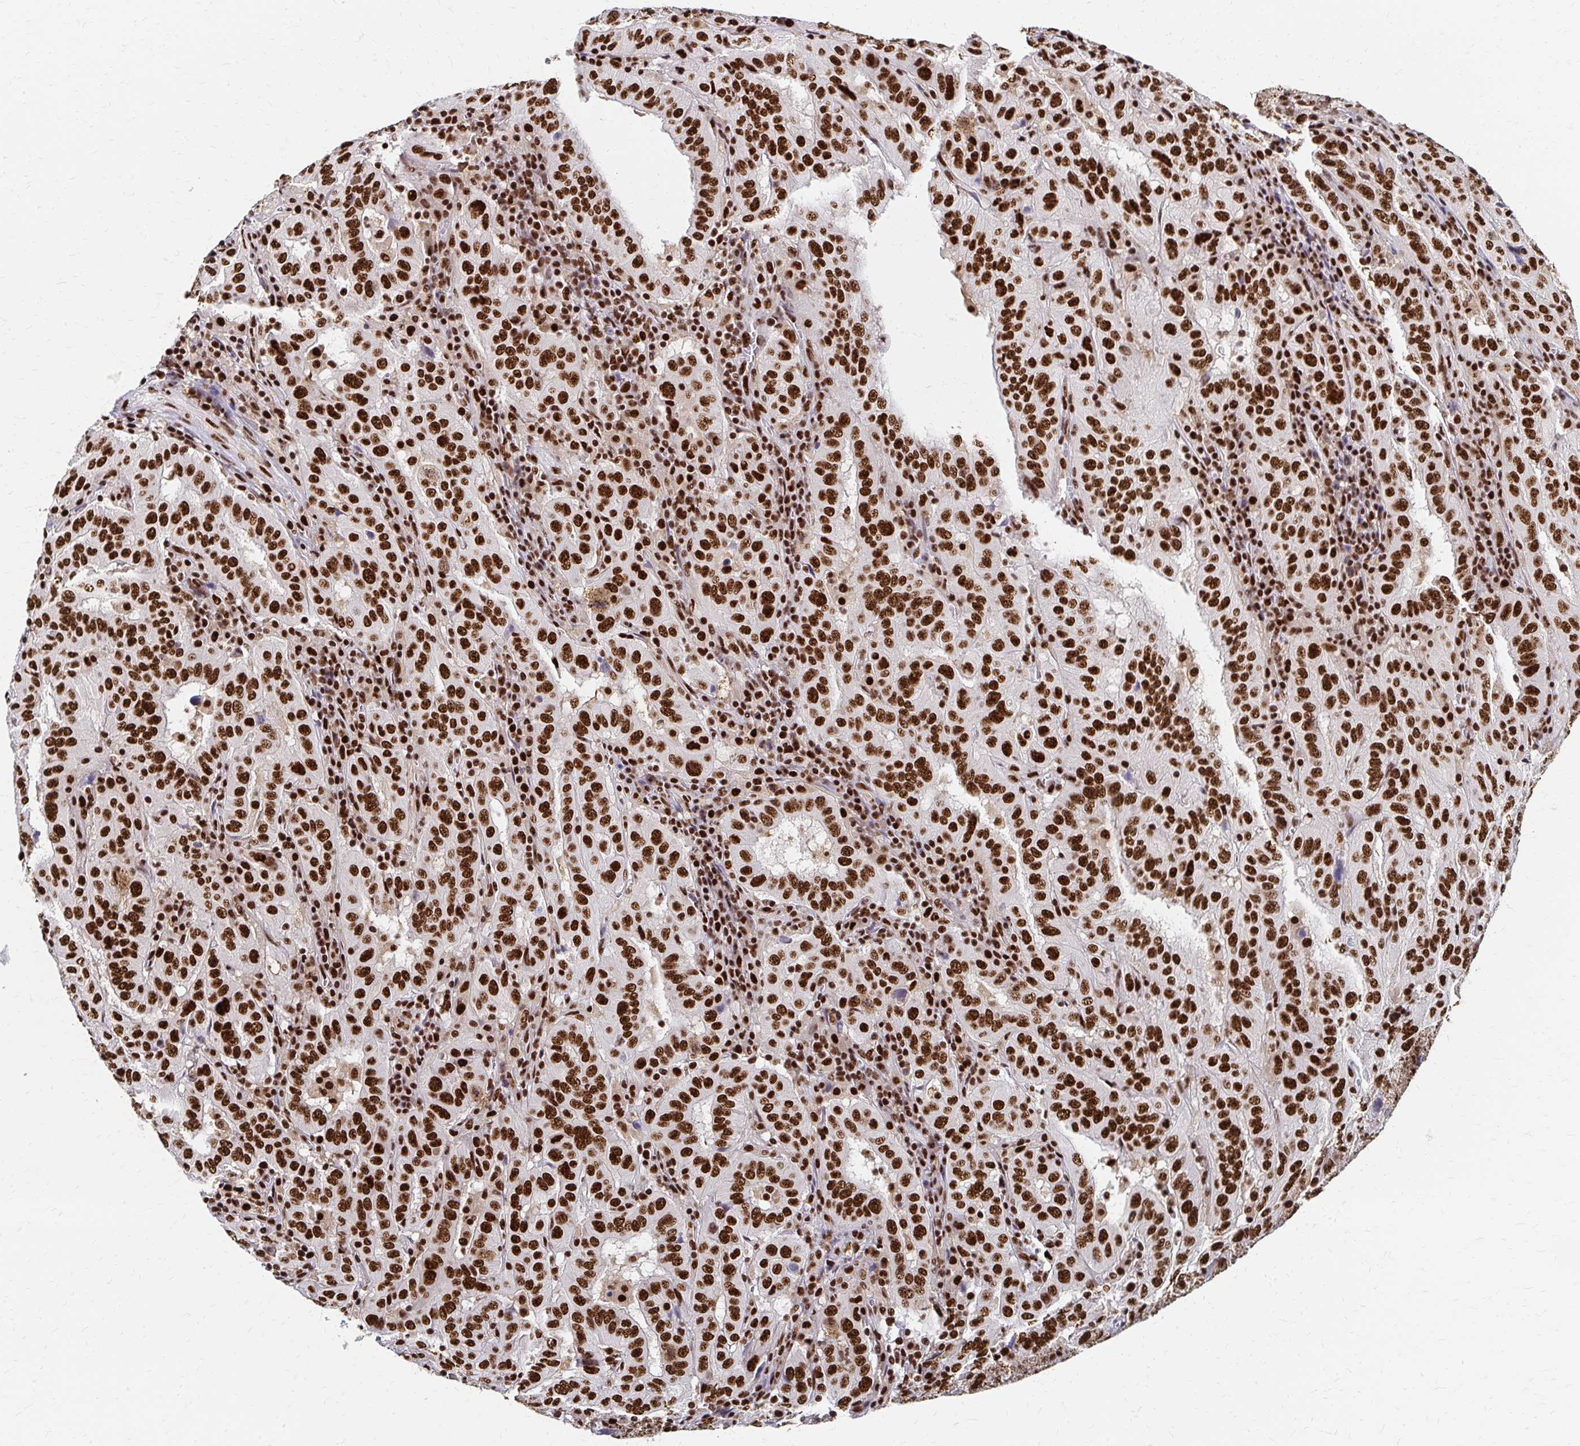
{"staining": {"intensity": "strong", "quantity": ">75%", "location": "nuclear"}, "tissue": "pancreatic cancer", "cell_type": "Tumor cells", "image_type": "cancer", "snomed": [{"axis": "morphology", "description": "Adenocarcinoma, NOS"}, {"axis": "topography", "description": "Pancreas"}], "caption": "Protein staining by immunohistochemistry (IHC) displays strong nuclear expression in about >75% of tumor cells in pancreatic cancer. The staining was performed using DAB to visualize the protein expression in brown, while the nuclei were stained in blue with hematoxylin (Magnification: 20x).", "gene": "CNKSR3", "patient": {"sex": "male", "age": 63}}